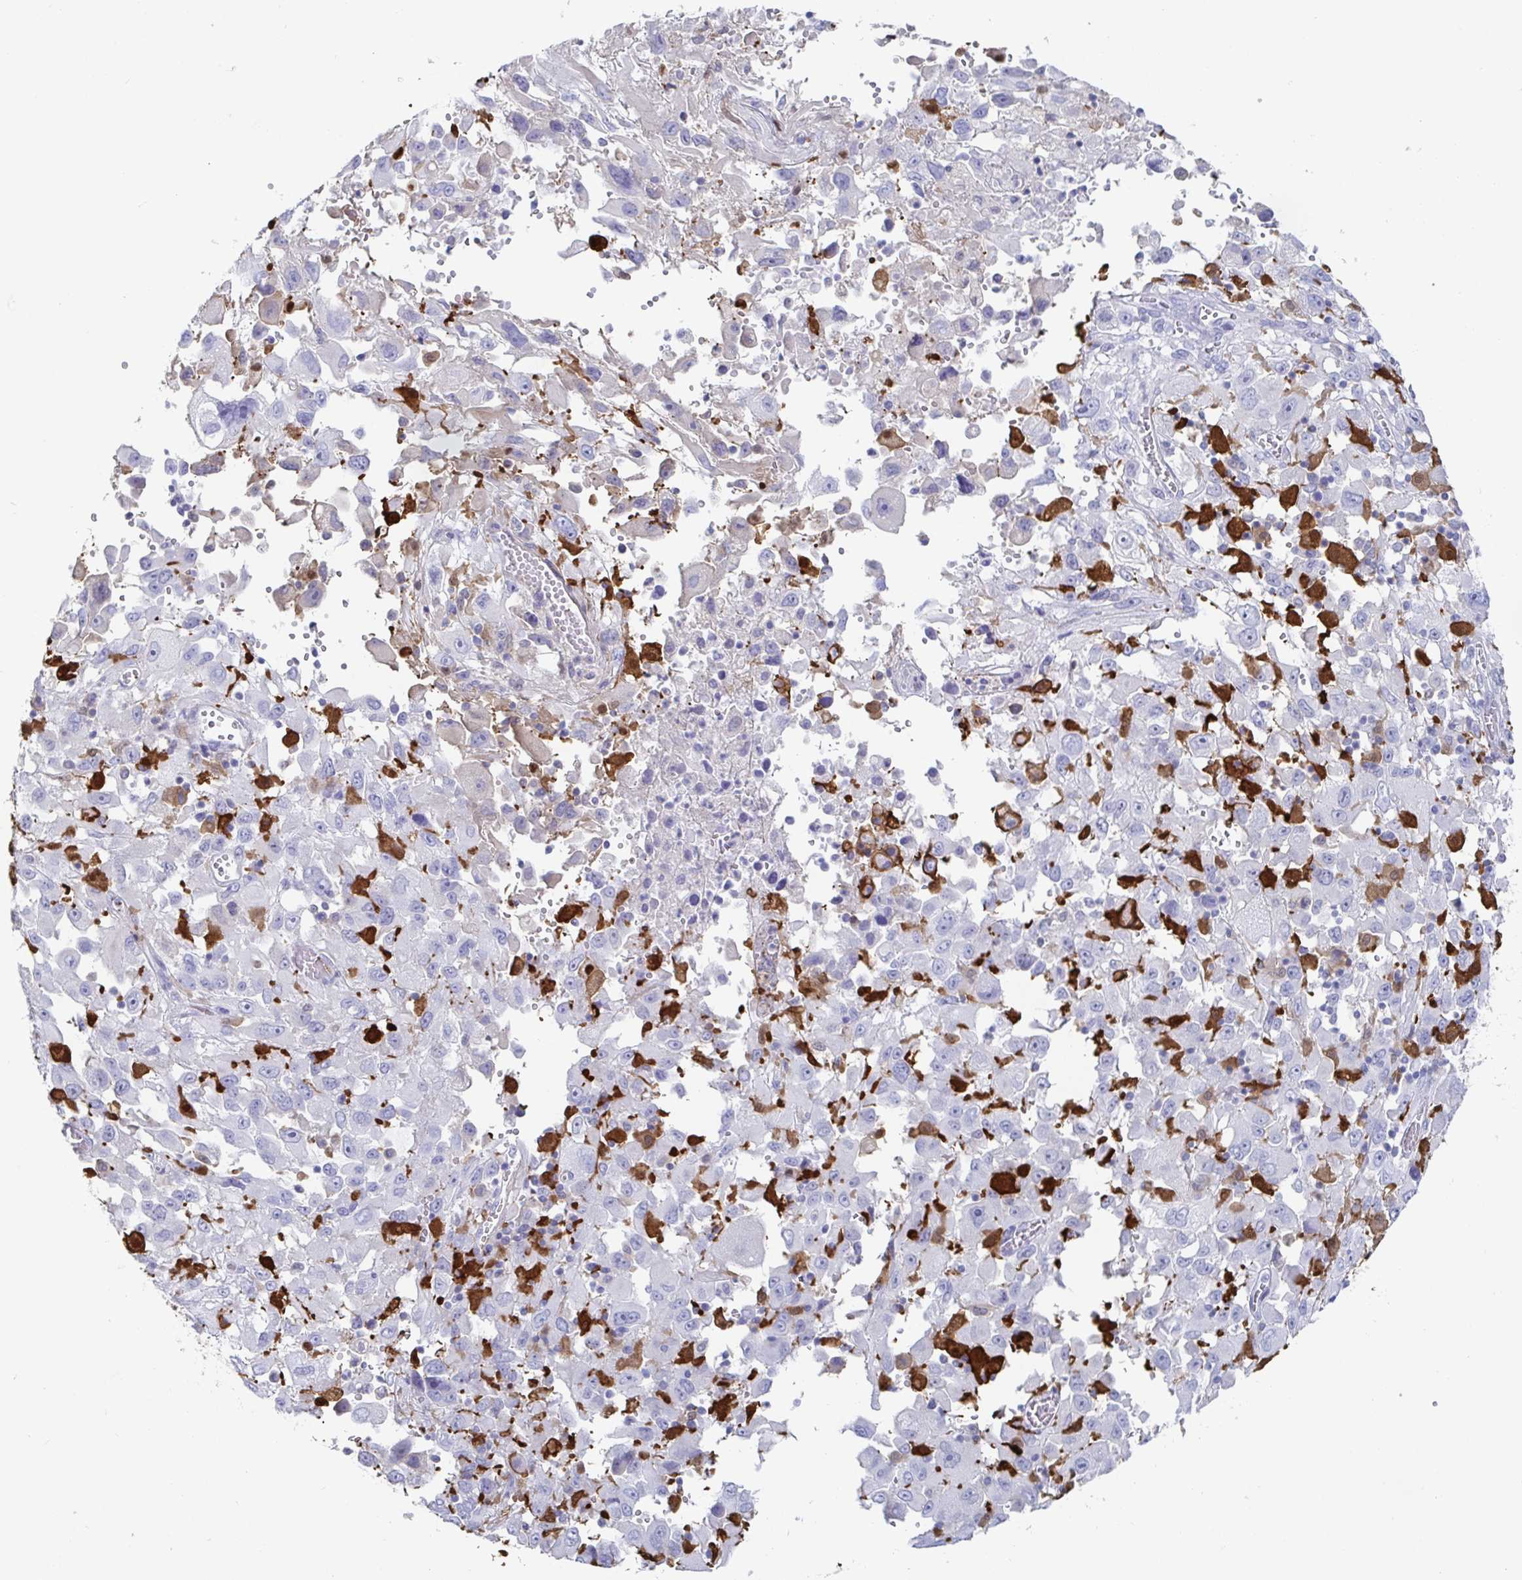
{"staining": {"intensity": "negative", "quantity": "none", "location": "none"}, "tissue": "melanoma", "cell_type": "Tumor cells", "image_type": "cancer", "snomed": [{"axis": "morphology", "description": "Malignant melanoma, Metastatic site"}, {"axis": "topography", "description": "Soft tissue"}], "caption": "The image displays no staining of tumor cells in melanoma.", "gene": "OR2A4", "patient": {"sex": "male", "age": 50}}